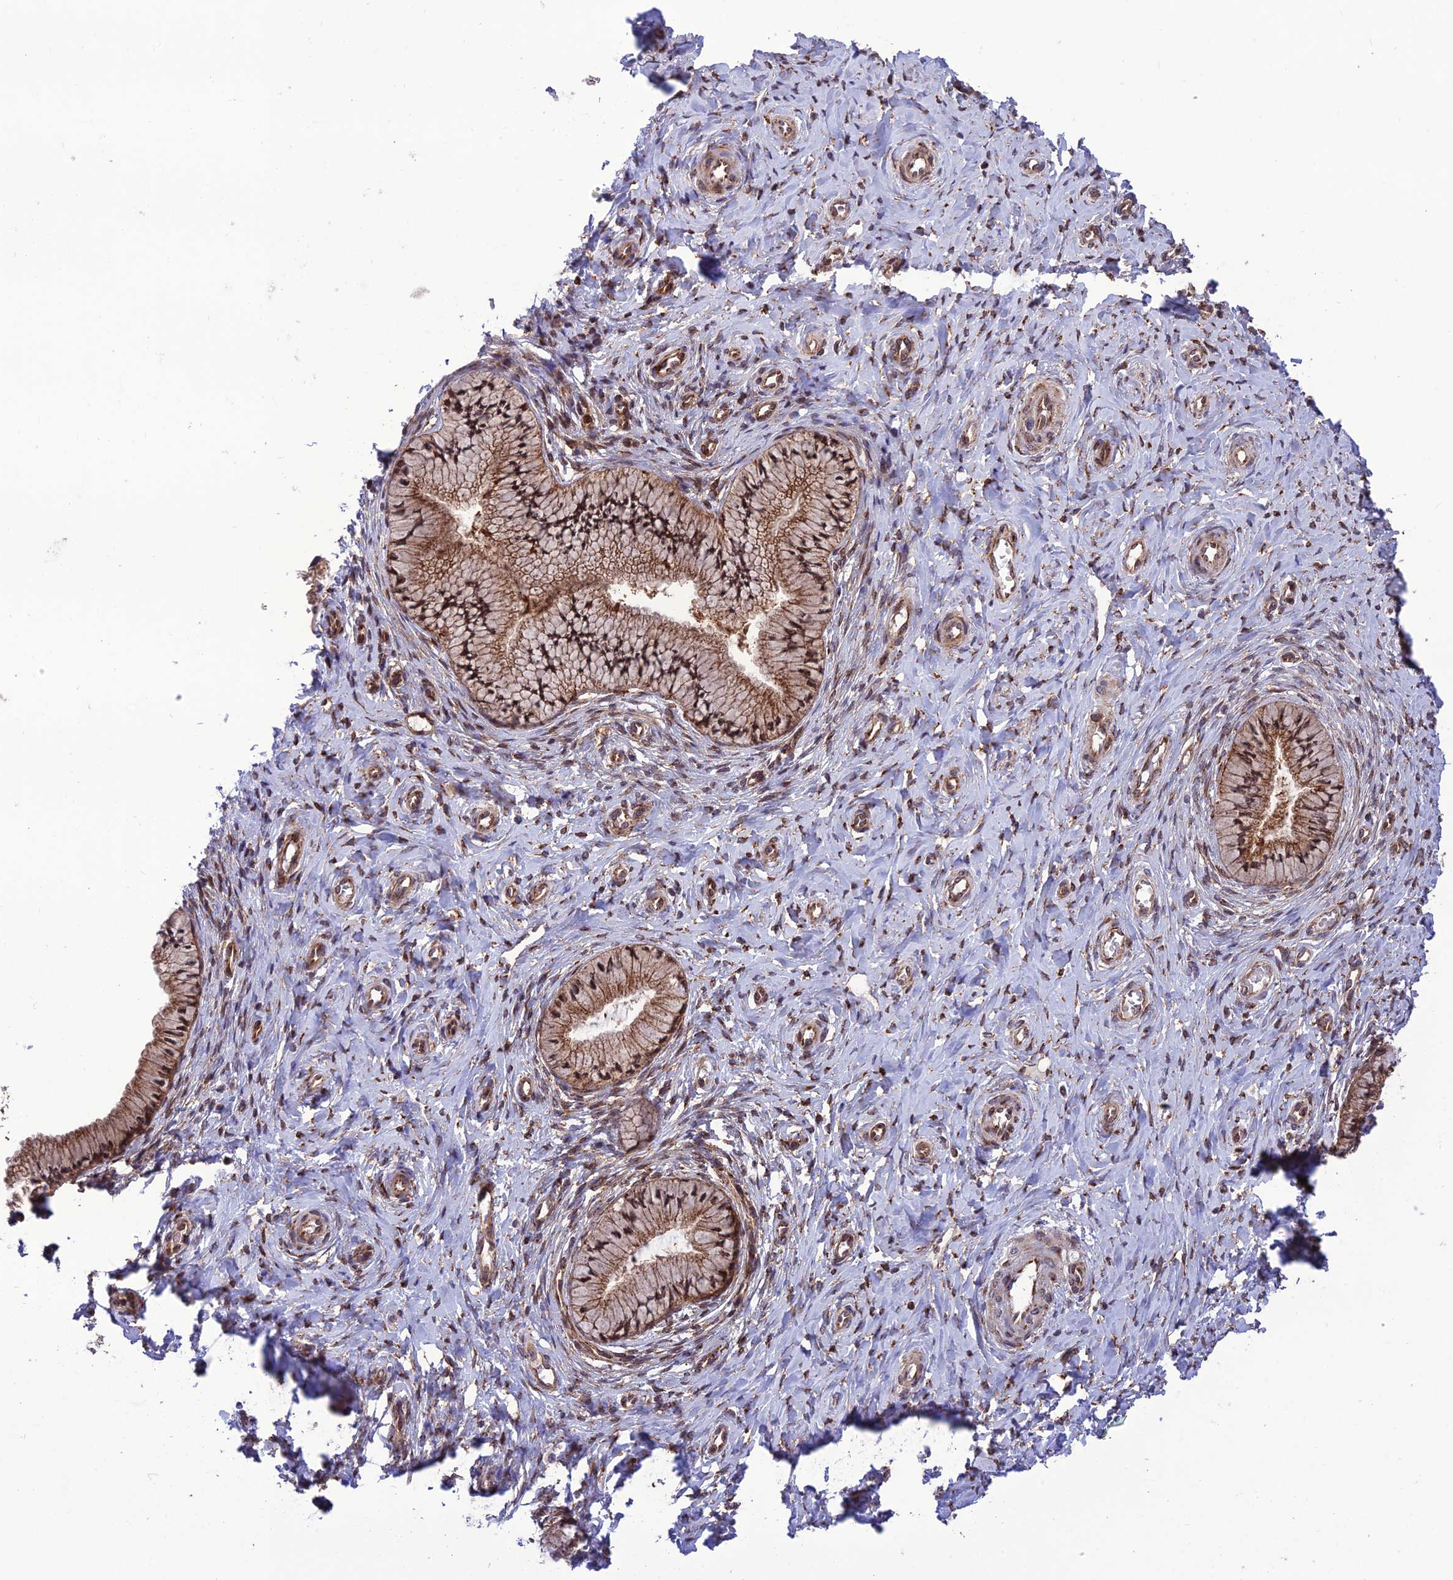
{"staining": {"intensity": "strong", "quantity": ">75%", "location": "cytoplasmic/membranous,nuclear"}, "tissue": "cervix", "cell_type": "Glandular cells", "image_type": "normal", "snomed": [{"axis": "morphology", "description": "Normal tissue, NOS"}, {"axis": "topography", "description": "Cervix"}], "caption": "A high-resolution micrograph shows immunohistochemistry staining of unremarkable cervix, which exhibits strong cytoplasmic/membranous,nuclear staining in about >75% of glandular cells.", "gene": "CRTAP", "patient": {"sex": "female", "age": 36}}